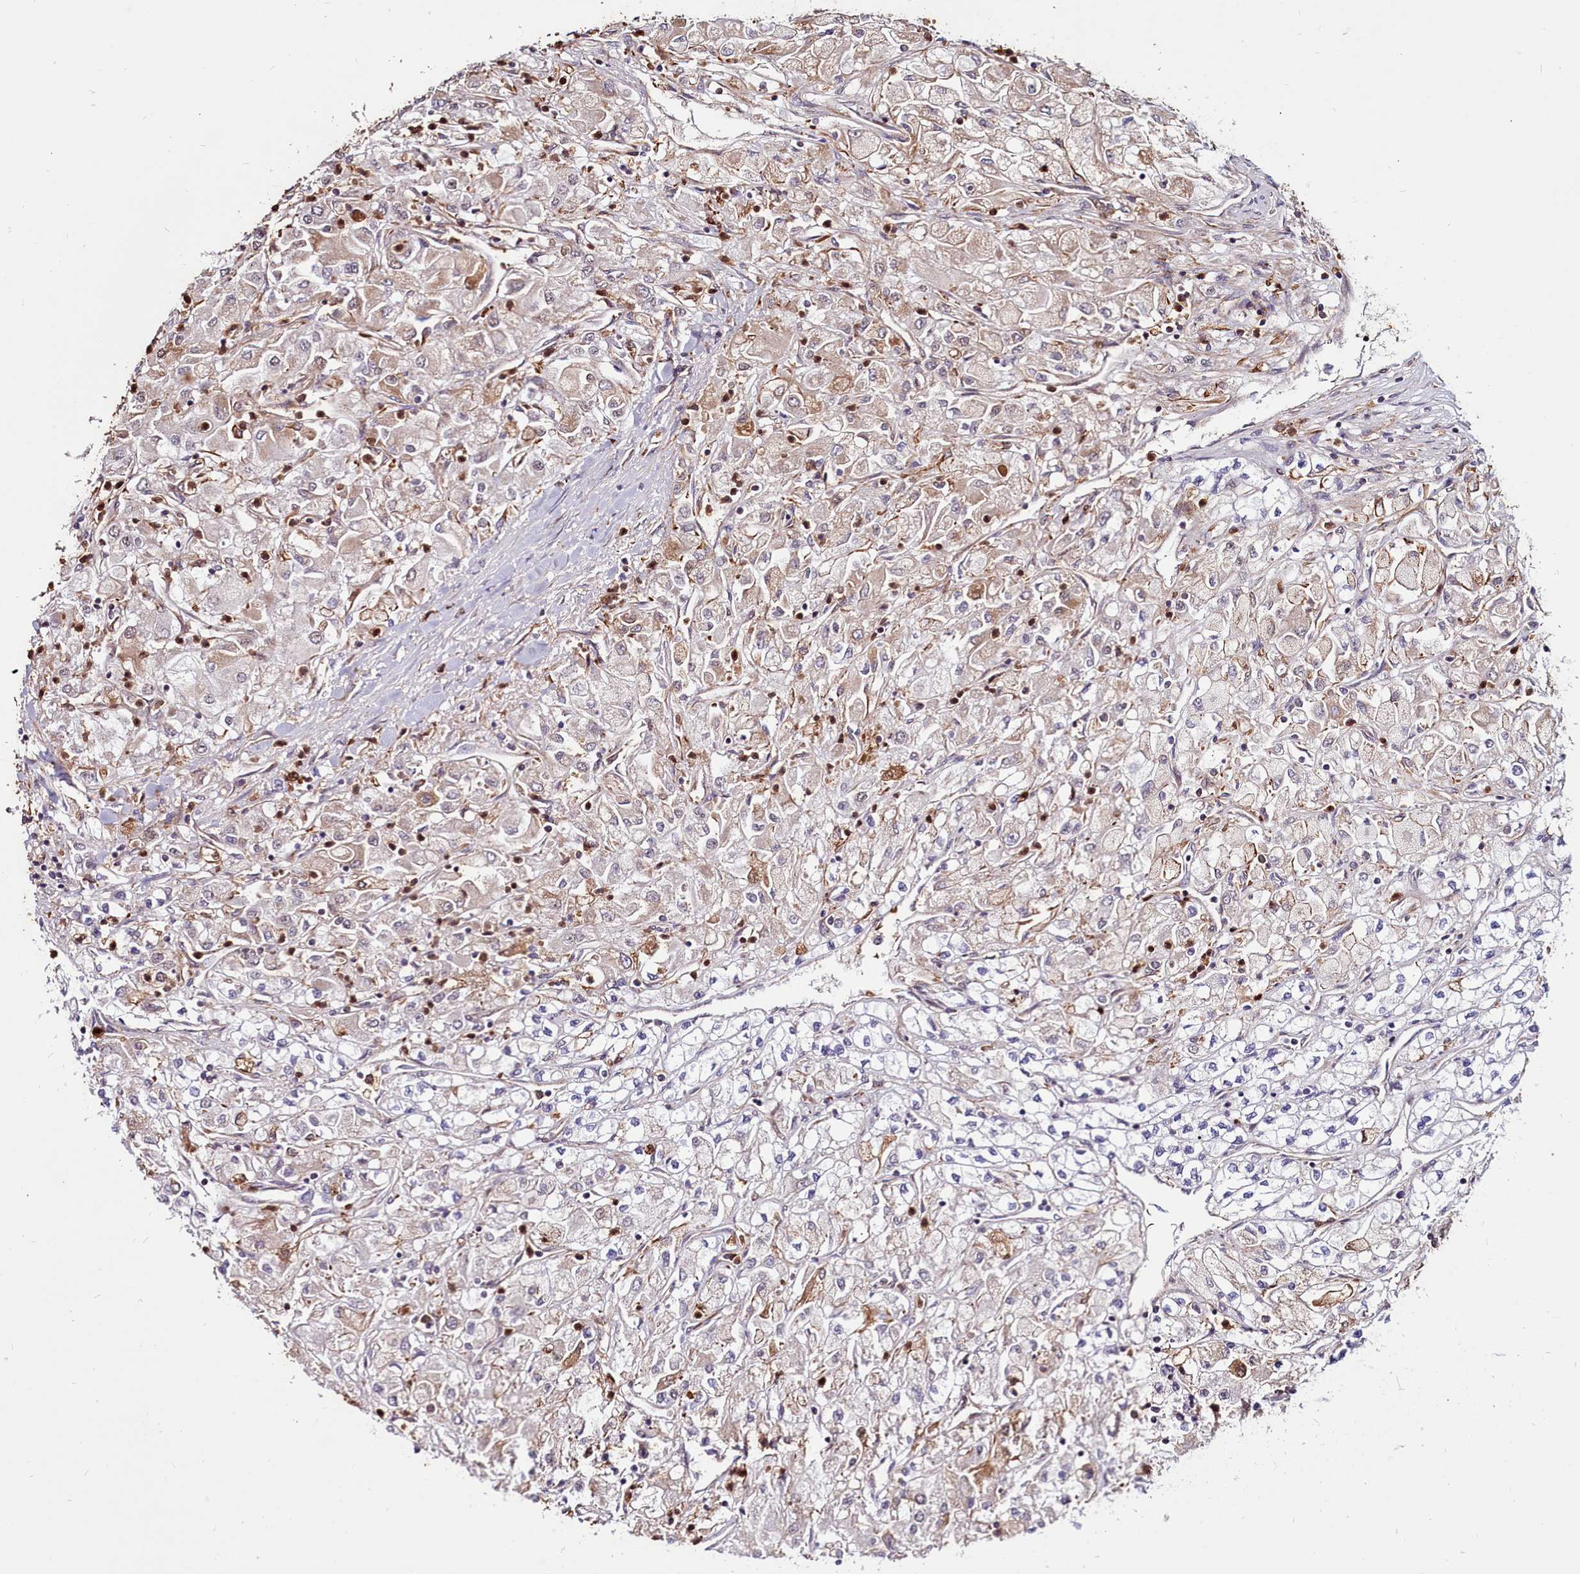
{"staining": {"intensity": "weak", "quantity": "25%-75%", "location": "cytoplasmic/membranous"}, "tissue": "renal cancer", "cell_type": "Tumor cells", "image_type": "cancer", "snomed": [{"axis": "morphology", "description": "Adenocarcinoma, NOS"}, {"axis": "topography", "description": "Kidney"}], "caption": "IHC histopathology image of neoplastic tissue: adenocarcinoma (renal) stained using IHC reveals low levels of weak protein expression localized specifically in the cytoplasmic/membranous of tumor cells, appearing as a cytoplasmic/membranous brown color.", "gene": "CLK3", "patient": {"sex": "male", "age": 80}}